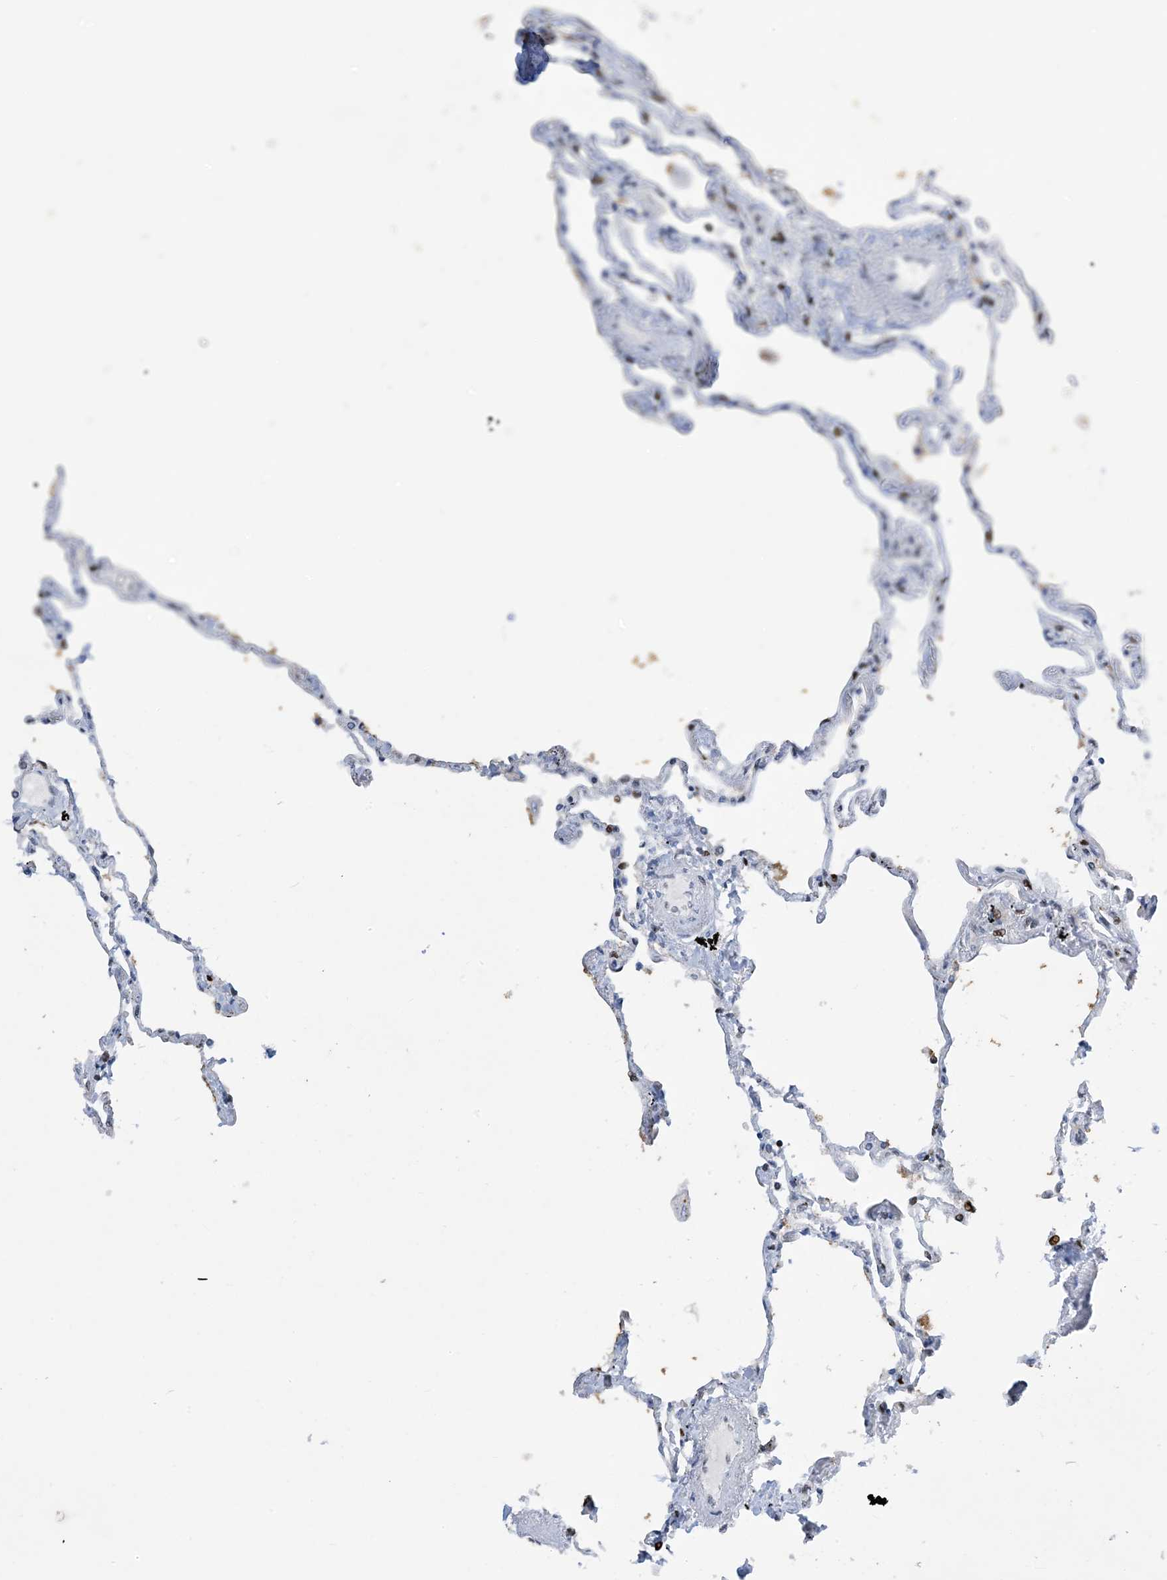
{"staining": {"intensity": "moderate", "quantity": "25%-75%", "location": "nuclear"}, "tissue": "lung", "cell_type": "Alveolar cells", "image_type": "normal", "snomed": [{"axis": "morphology", "description": "Normal tissue, NOS"}, {"axis": "topography", "description": "Lung"}], "caption": "Immunohistochemistry (DAB (3,3'-diaminobenzidine)) staining of unremarkable lung exhibits moderate nuclear protein expression in approximately 25%-75% of alveolar cells. (DAB (3,3'-diaminobenzidine) IHC with brightfield microscopy, high magnification).", "gene": "SLC25A53", "patient": {"sex": "female", "age": 67}}